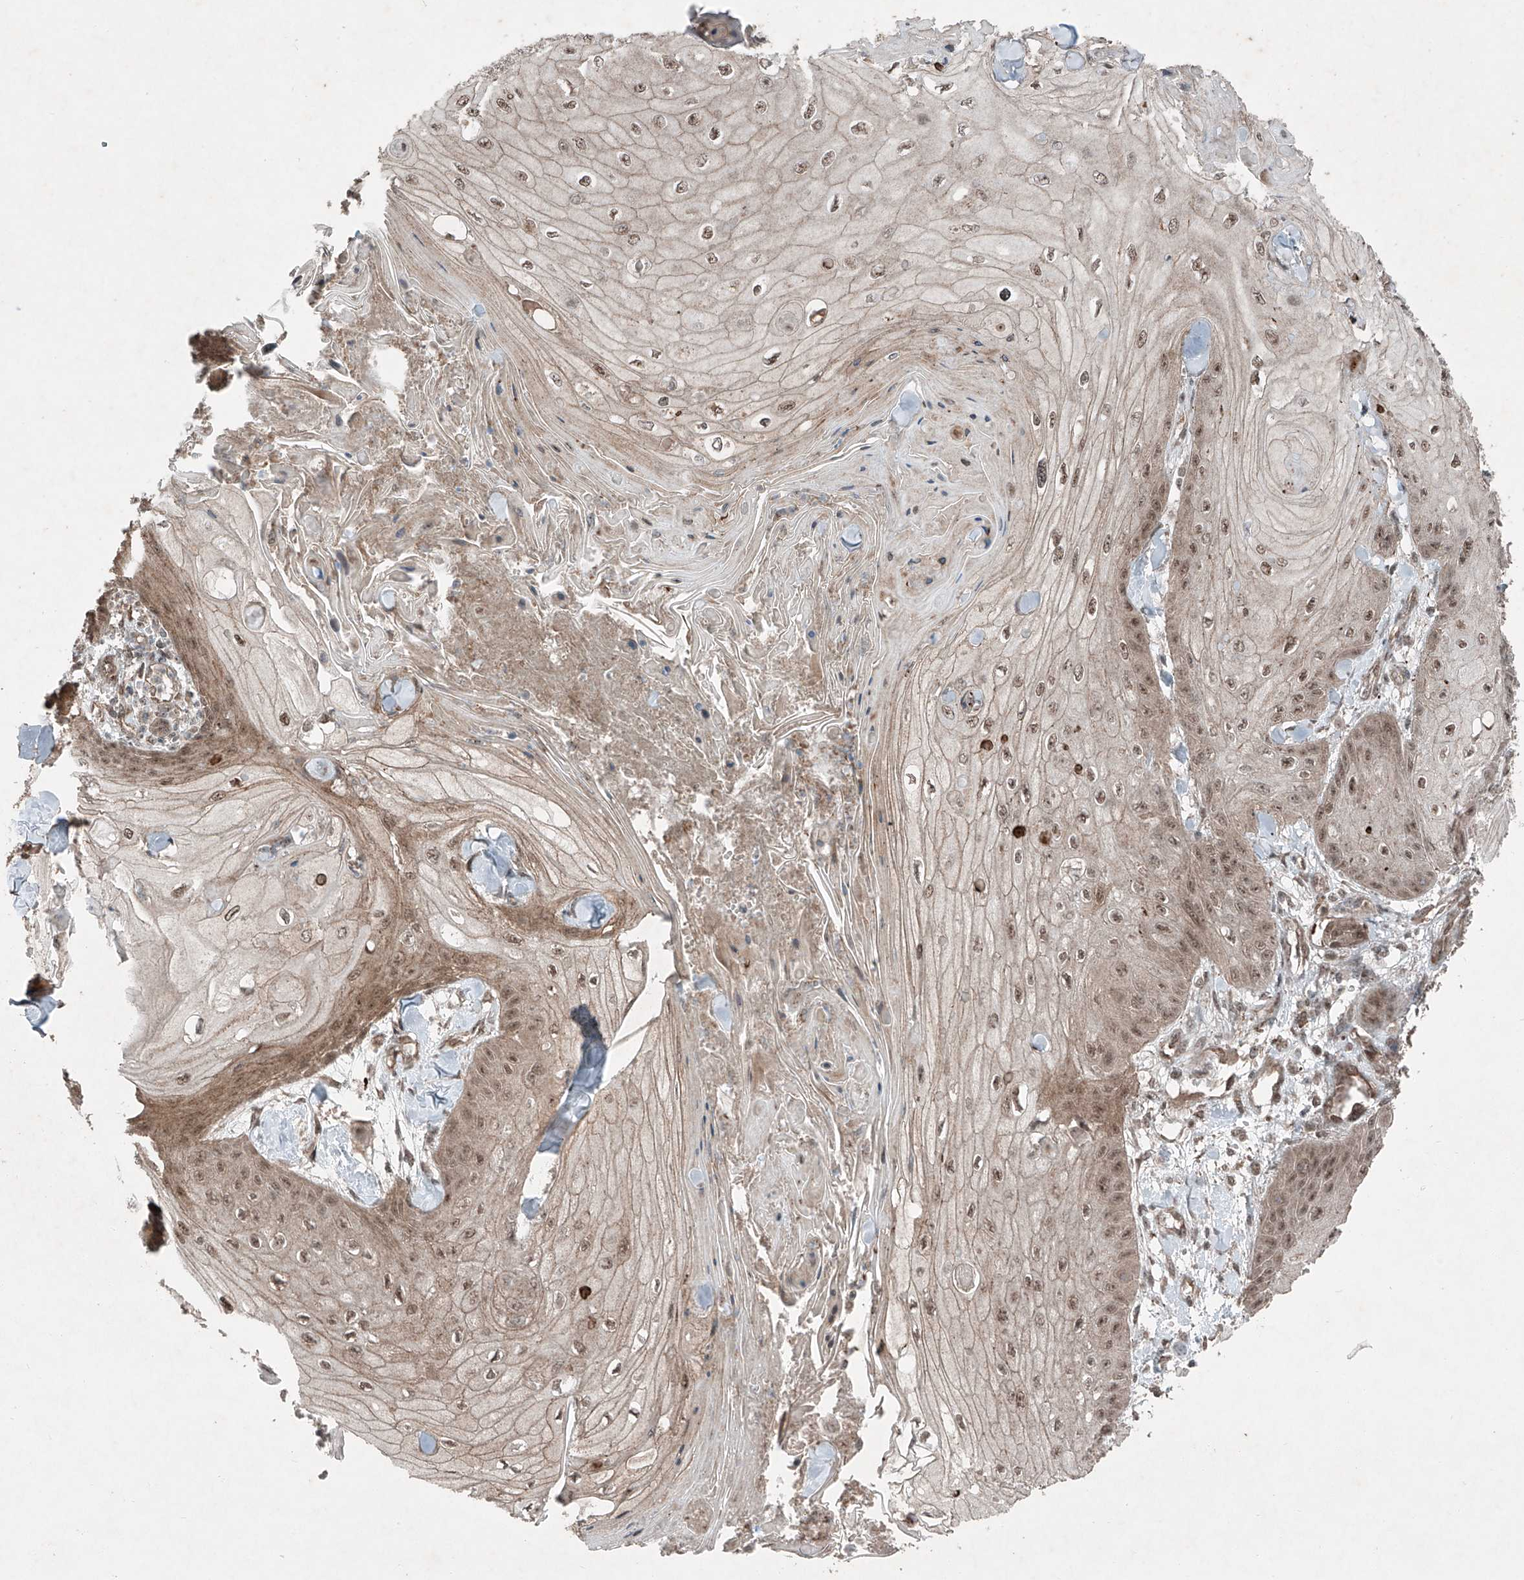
{"staining": {"intensity": "moderate", "quantity": "25%-75%", "location": "cytoplasmic/membranous,nuclear"}, "tissue": "skin cancer", "cell_type": "Tumor cells", "image_type": "cancer", "snomed": [{"axis": "morphology", "description": "Squamous cell carcinoma, NOS"}, {"axis": "topography", "description": "Skin"}], "caption": "Moderate cytoplasmic/membranous and nuclear protein positivity is seen in about 25%-75% of tumor cells in squamous cell carcinoma (skin). (DAB (3,3'-diaminobenzidine) = brown stain, brightfield microscopy at high magnification).", "gene": "ZNF620", "patient": {"sex": "male", "age": 74}}